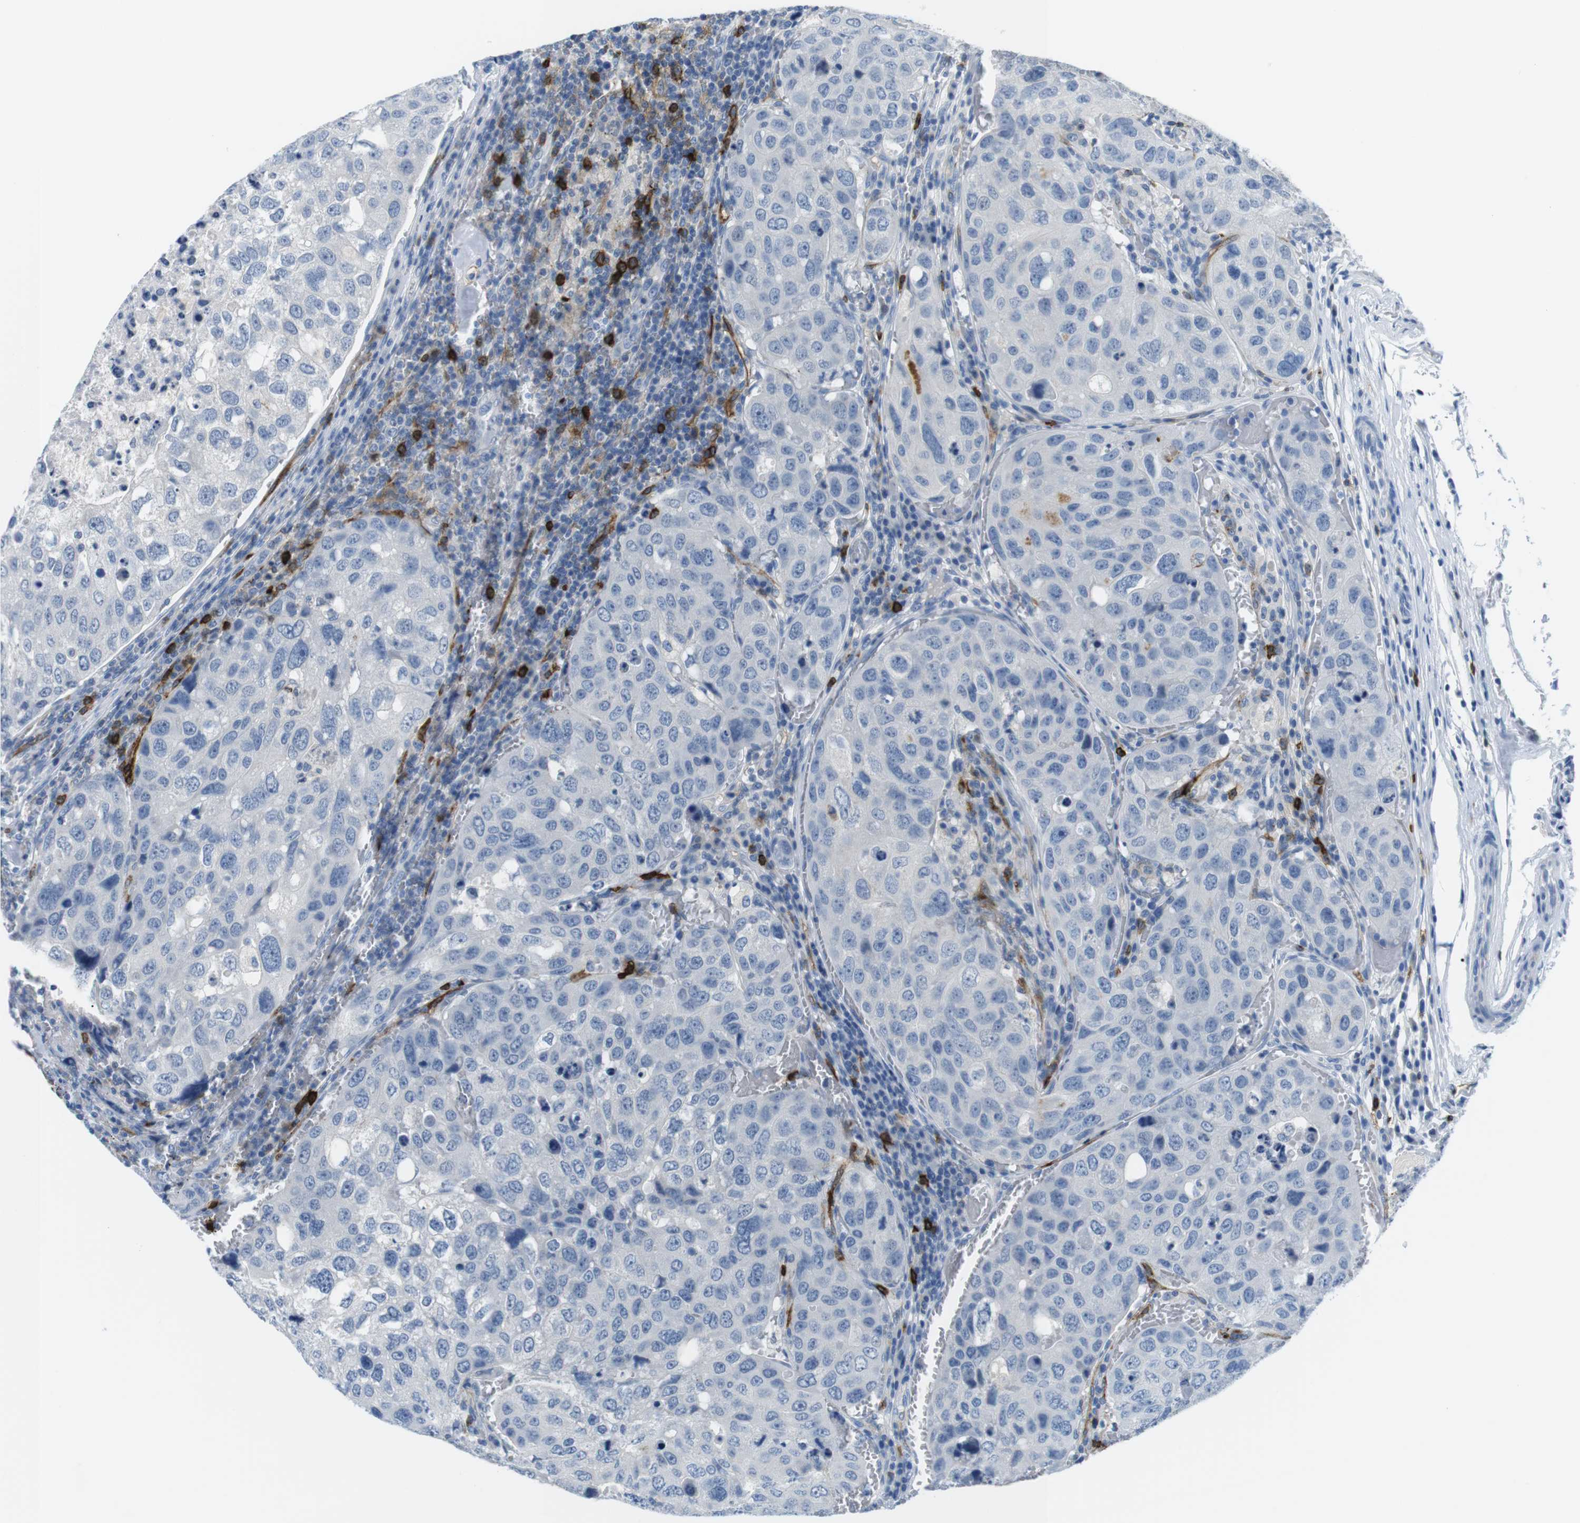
{"staining": {"intensity": "negative", "quantity": "none", "location": "none"}, "tissue": "urothelial cancer", "cell_type": "Tumor cells", "image_type": "cancer", "snomed": [{"axis": "morphology", "description": "Urothelial carcinoma, High grade"}, {"axis": "topography", "description": "Lymph node"}, {"axis": "topography", "description": "Urinary bladder"}], "caption": "A histopathology image of human urothelial cancer is negative for staining in tumor cells.", "gene": "TNFRSF4", "patient": {"sex": "male", "age": 51}}